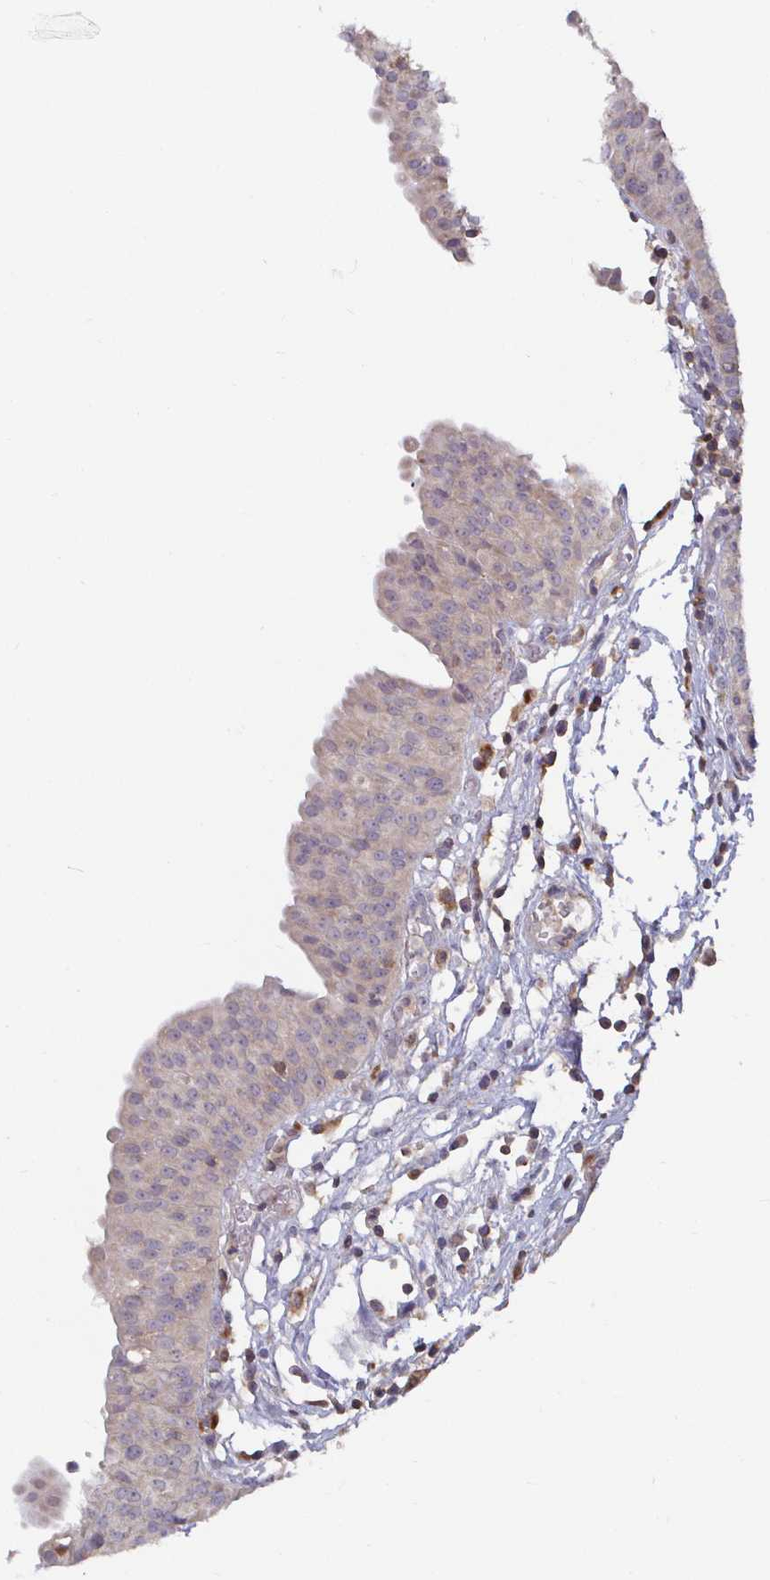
{"staining": {"intensity": "negative", "quantity": "none", "location": "none"}, "tissue": "urinary bladder", "cell_type": "Urothelial cells", "image_type": "normal", "snomed": [{"axis": "morphology", "description": "Normal tissue, NOS"}, {"axis": "topography", "description": "Urinary bladder"}], "caption": "Normal urinary bladder was stained to show a protein in brown. There is no significant expression in urothelial cells. (Immunohistochemistry, brightfield microscopy, high magnification).", "gene": "CDH18", "patient": {"sex": "male", "age": 64}}